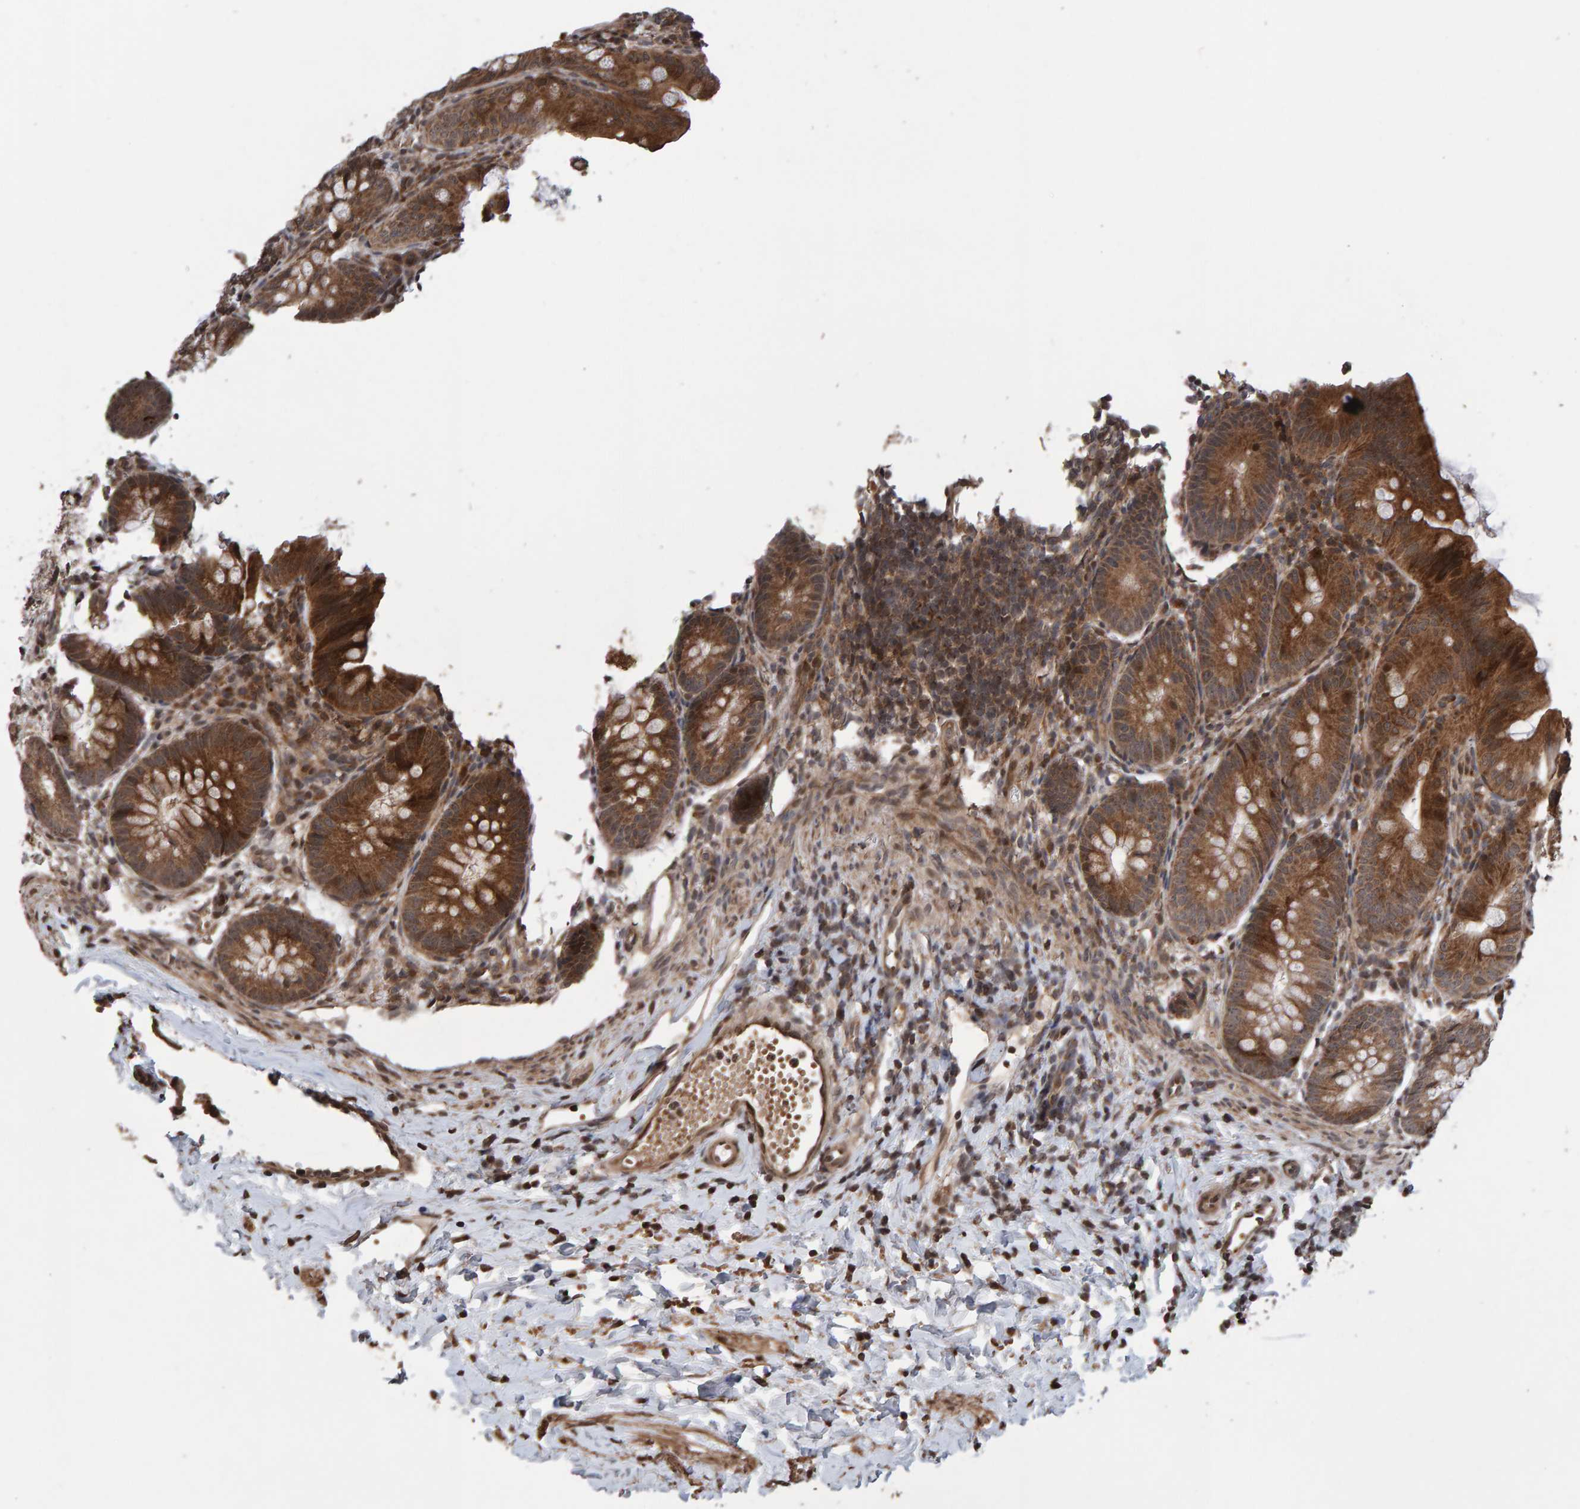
{"staining": {"intensity": "strong", "quantity": ">75%", "location": "cytoplasmic/membranous"}, "tissue": "appendix", "cell_type": "Glandular cells", "image_type": "normal", "snomed": [{"axis": "morphology", "description": "Normal tissue, NOS"}, {"axis": "topography", "description": "Appendix"}], "caption": "Protein staining of unremarkable appendix shows strong cytoplasmic/membranous expression in approximately >75% of glandular cells. (DAB IHC, brown staining for protein, blue staining for nuclei).", "gene": "PECR", "patient": {"sex": "male", "age": 1}}